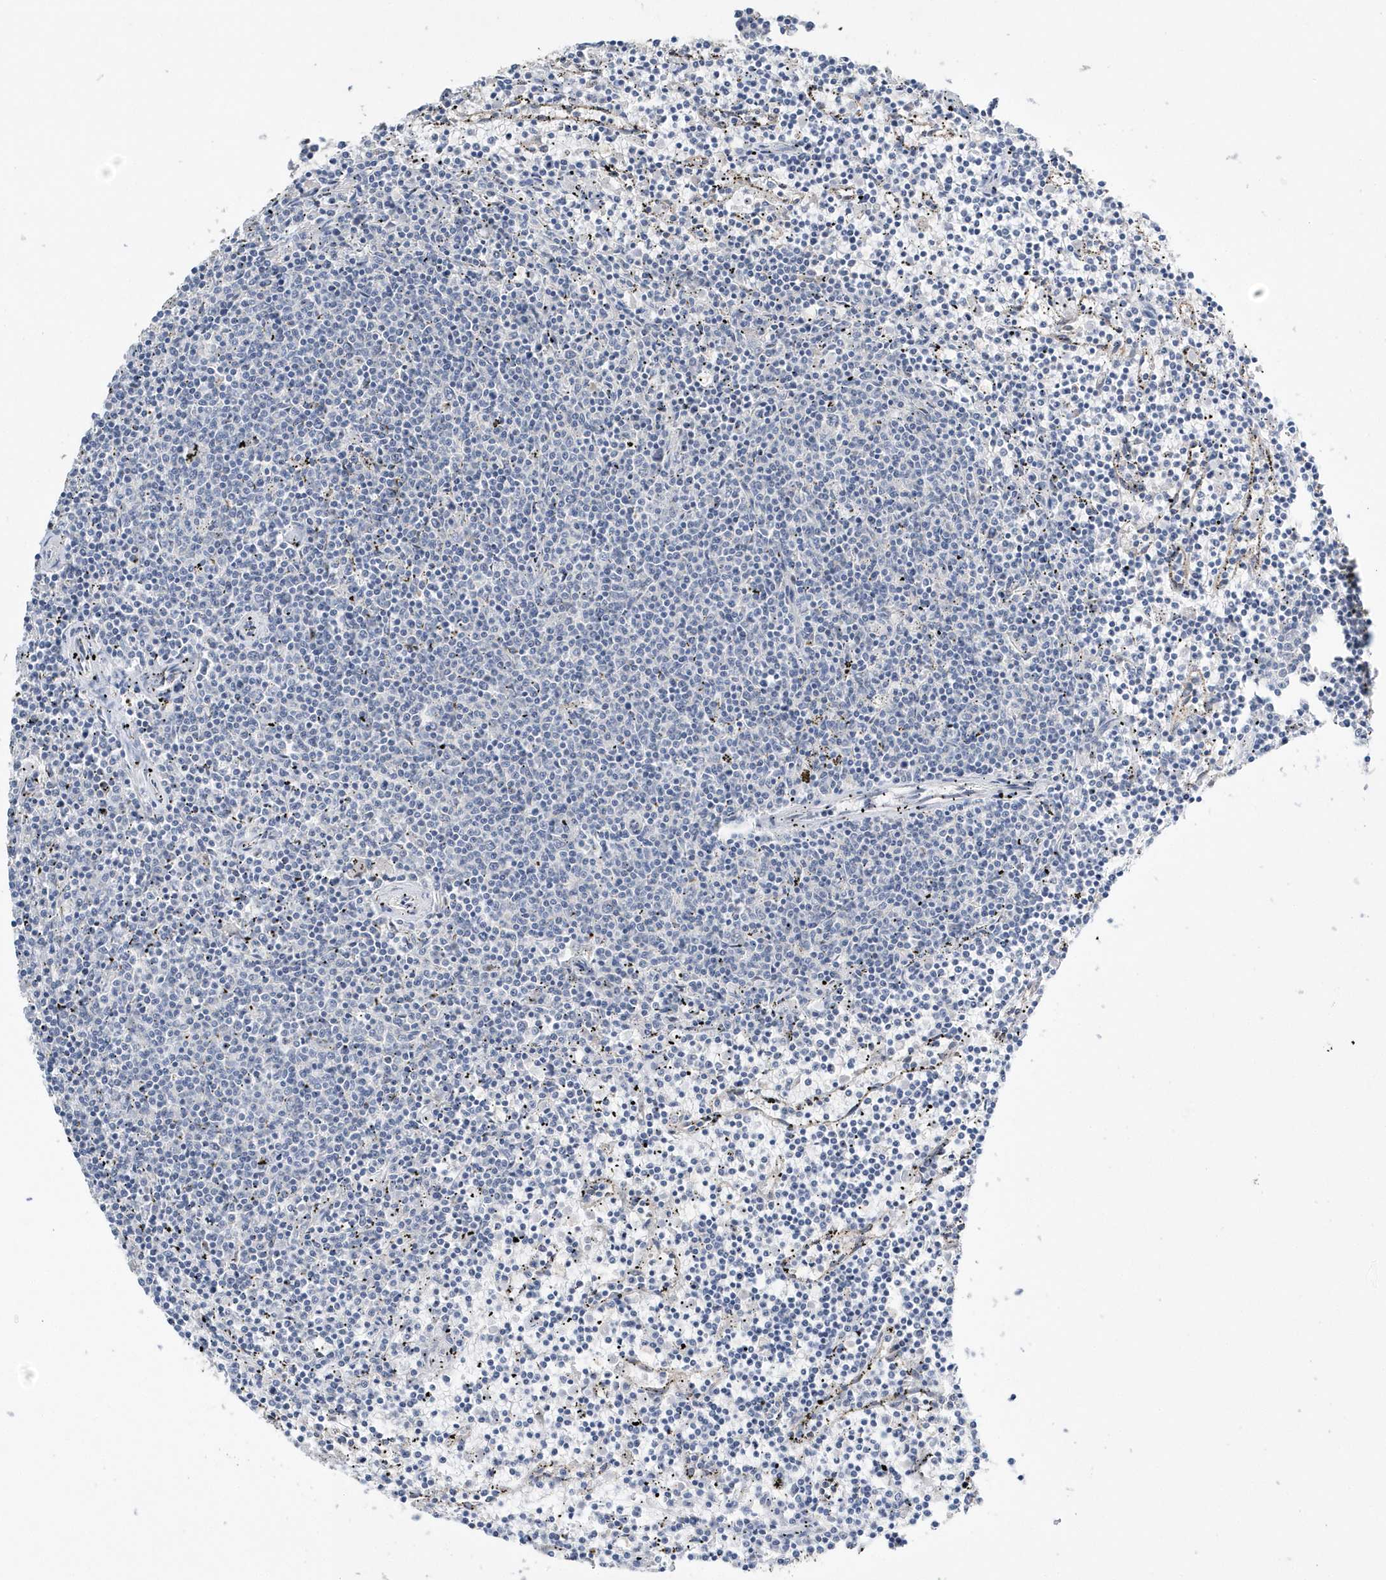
{"staining": {"intensity": "negative", "quantity": "none", "location": "none"}, "tissue": "lymphoma", "cell_type": "Tumor cells", "image_type": "cancer", "snomed": [{"axis": "morphology", "description": "Malignant lymphoma, non-Hodgkin's type, Low grade"}, {"axis": "topography", "description": "Spleen"}], "caption": "An immunohistochemistry photomicrograph of lymphoma is shown. There is no staining in tumor cells of lymphoma.", "gene": "SPATA5", "patient": {"sex": "female", "age": 50}}